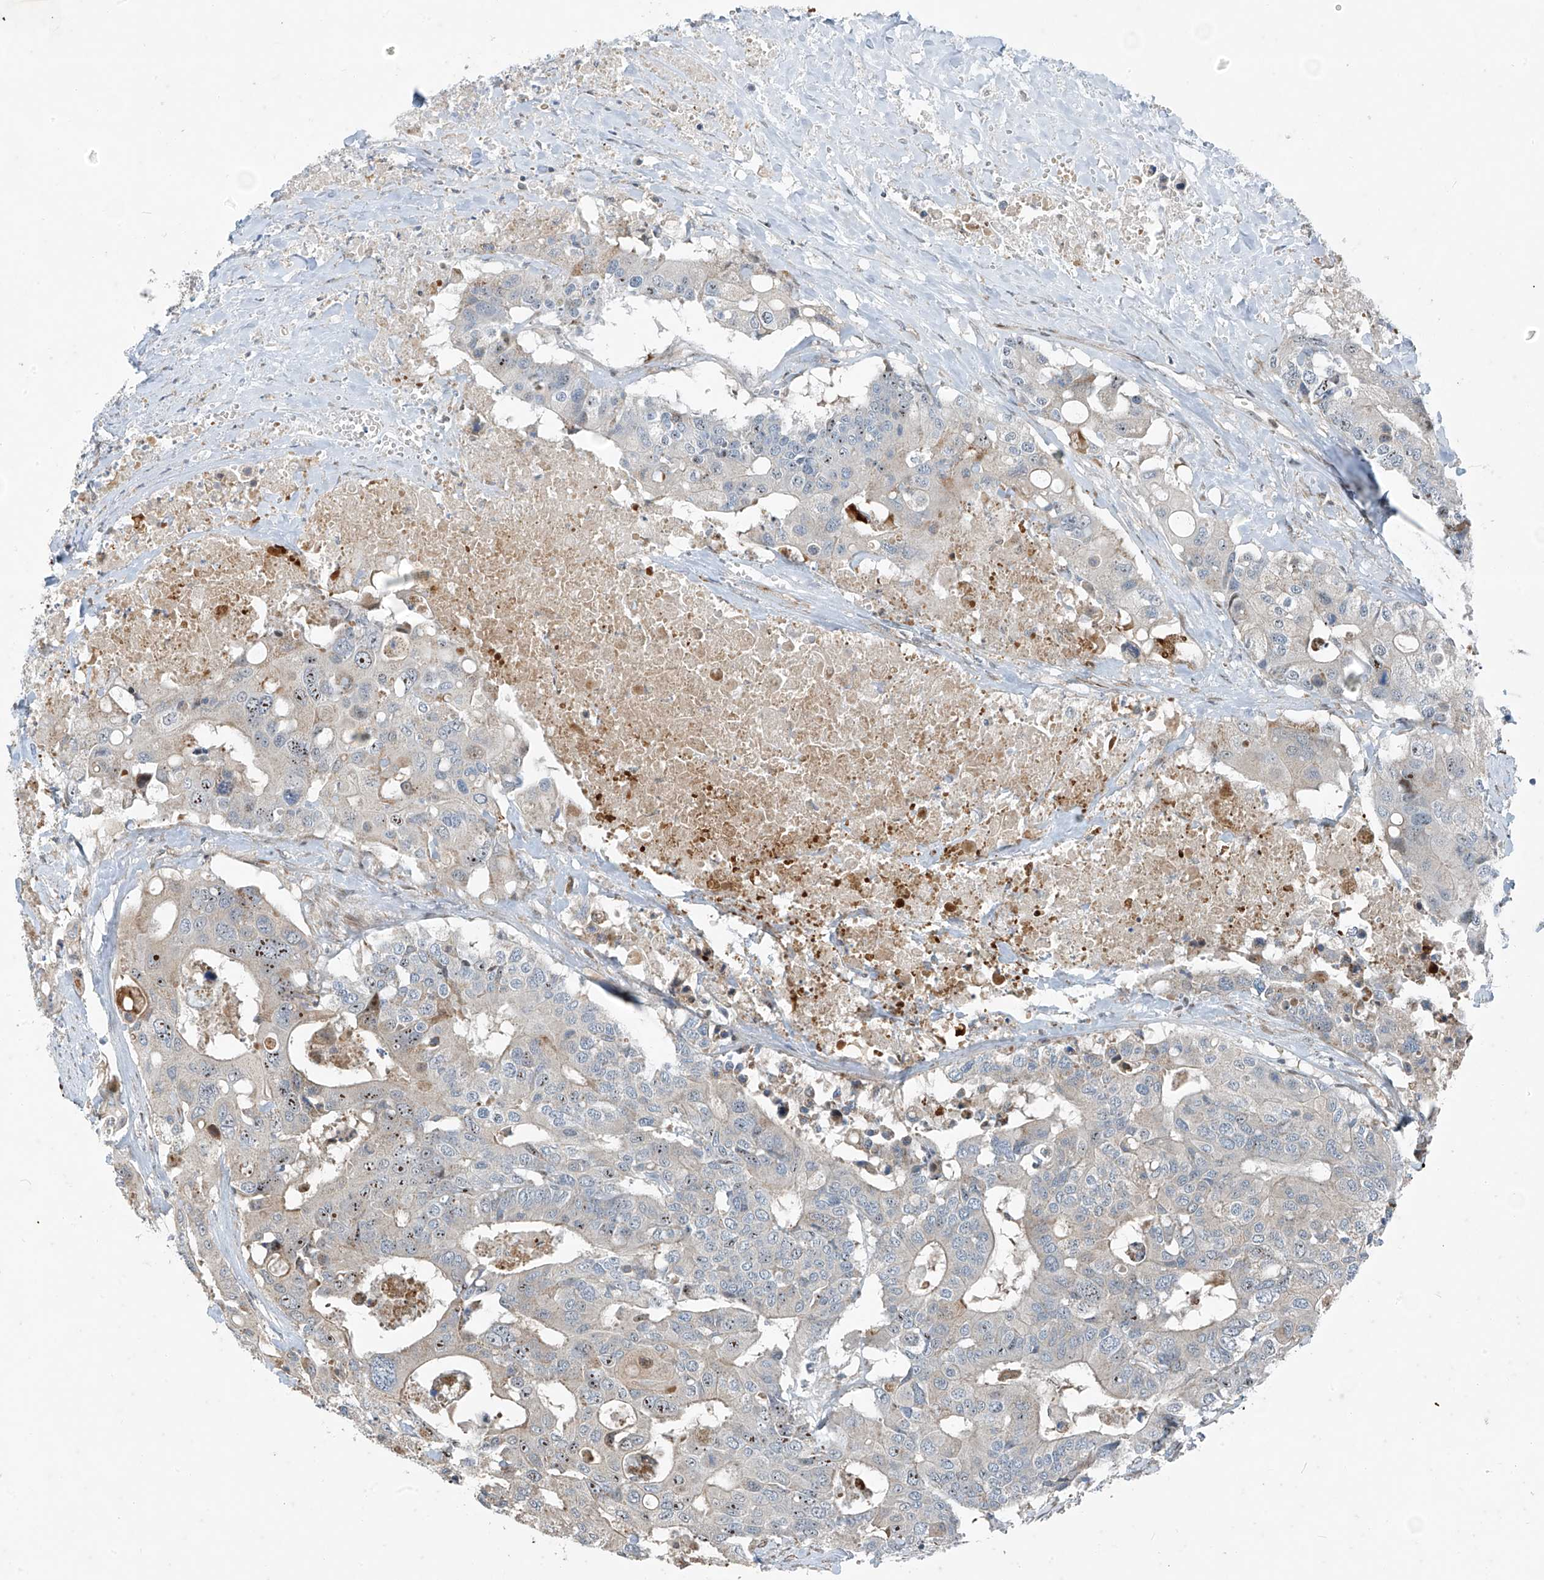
{"staining": {"intensity": "moderate", "quantity": "25%-75%", "location": "nuclear"}, "tissue": "colorectal cancer", "cell_type": "Tumor cells", "image_type": "cancer", "snomed": [{"axis": "morphology", "description": "Adenocarcinoma, NOS"}, {"axis": "topography", "description": "Colon"}], "caption": "DAB (3,3'-diaminobenzidine) immunohistochemical staining of adenocarcinoma (colorectal) shows moderate nuclear protein positivity in about 25%-75% of tumor cells.", "gene": "PPCS", "patient": {"sex": "male", "age": 77}}